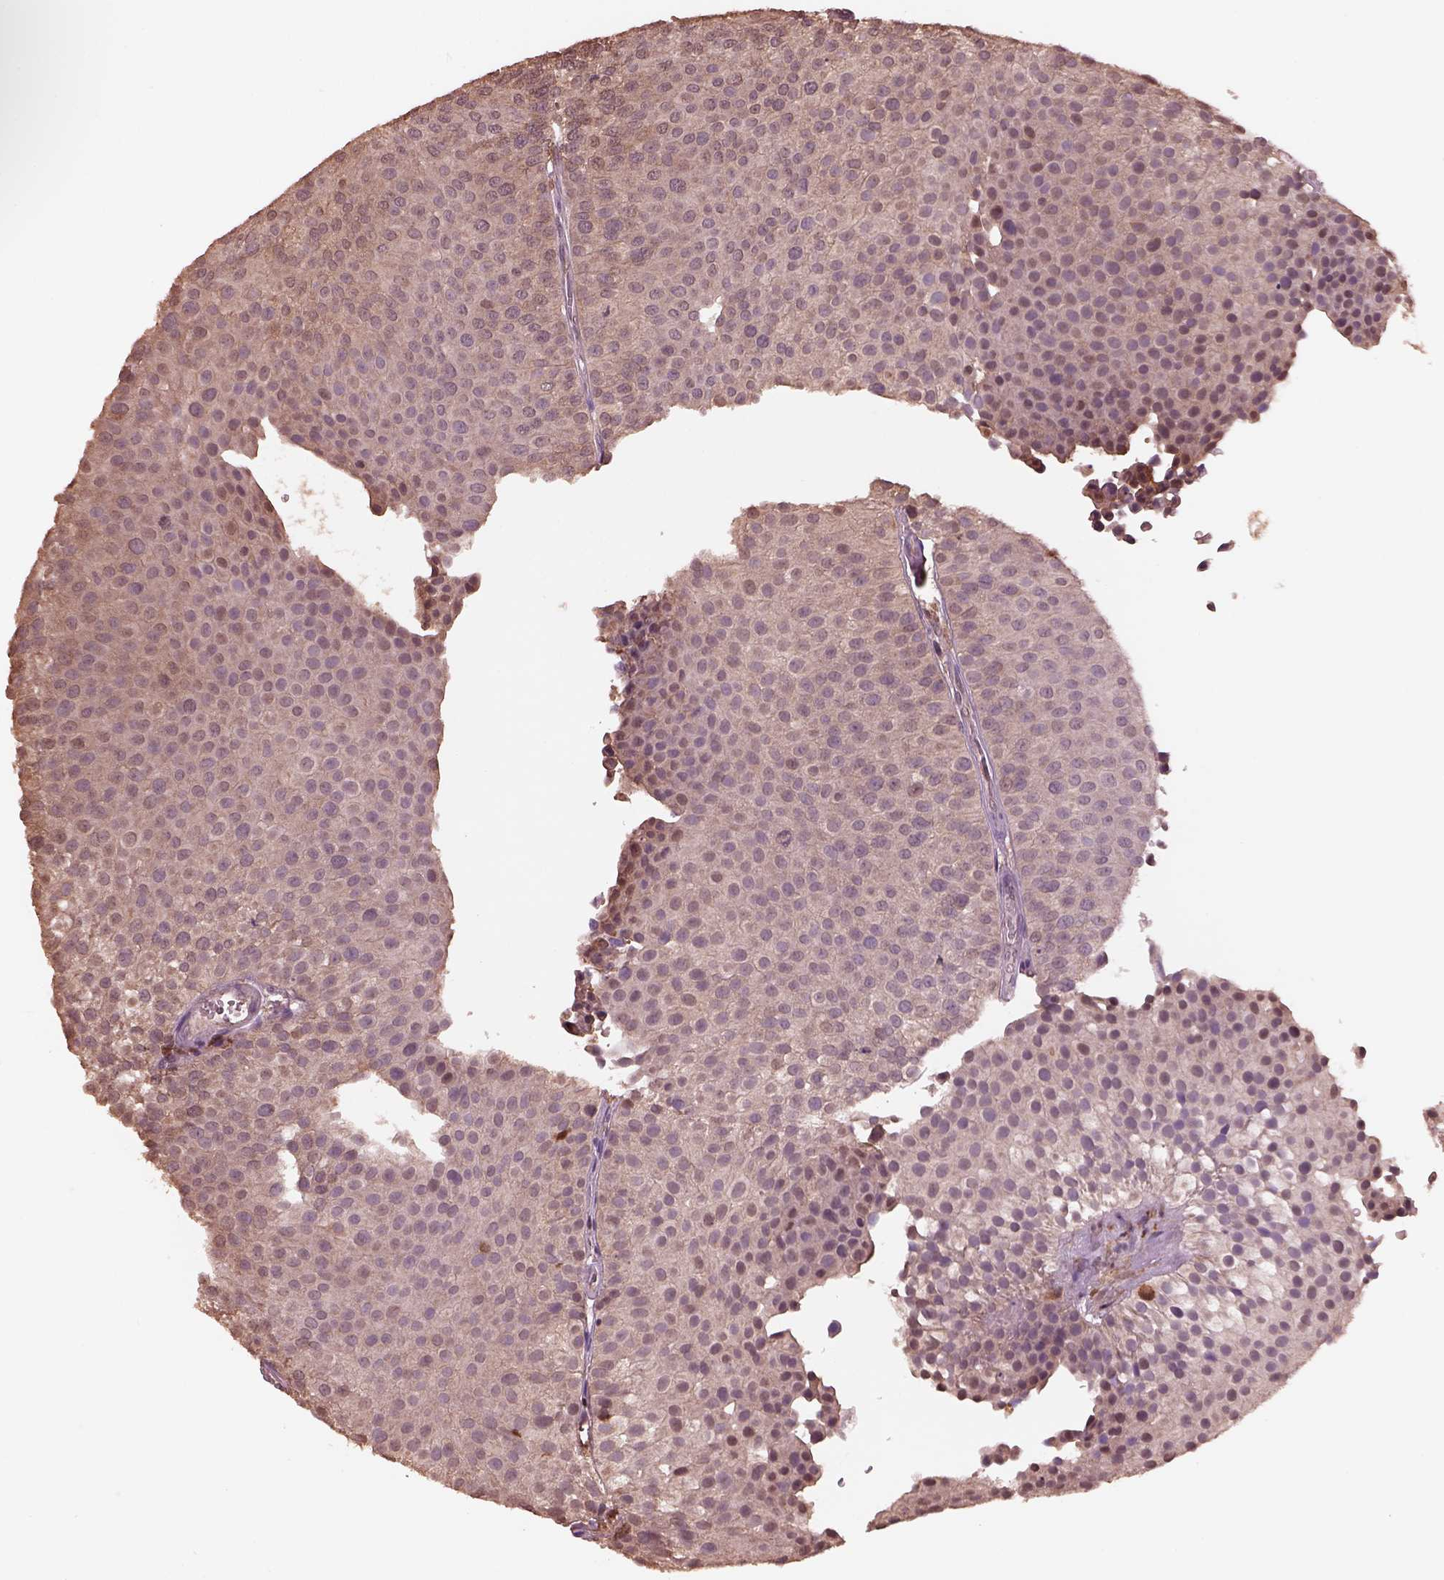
{"staining": {"intensity": "weak", "quantity": ">75%", "location": "cytoplasmic/membranous"}, "tissue": "urothelial cancer", "cell_type": "Tumor cells", "image_type": "cancer", "snomed": [{"axis": "morphology", "description": "Urothelial carcinoma, Low grade"}, {"axis": "topography", "description": "Urinary bladder"}], "caption": "Weak cytoplasmic/membranous staining for a protein is identified in approximately >75% of tumor cells of urothelial carcinoma (low-grade) using immunohistochemistry (IHC).", "gene": "IL31RA", "patient": {"sex": "female", "age": 87}}